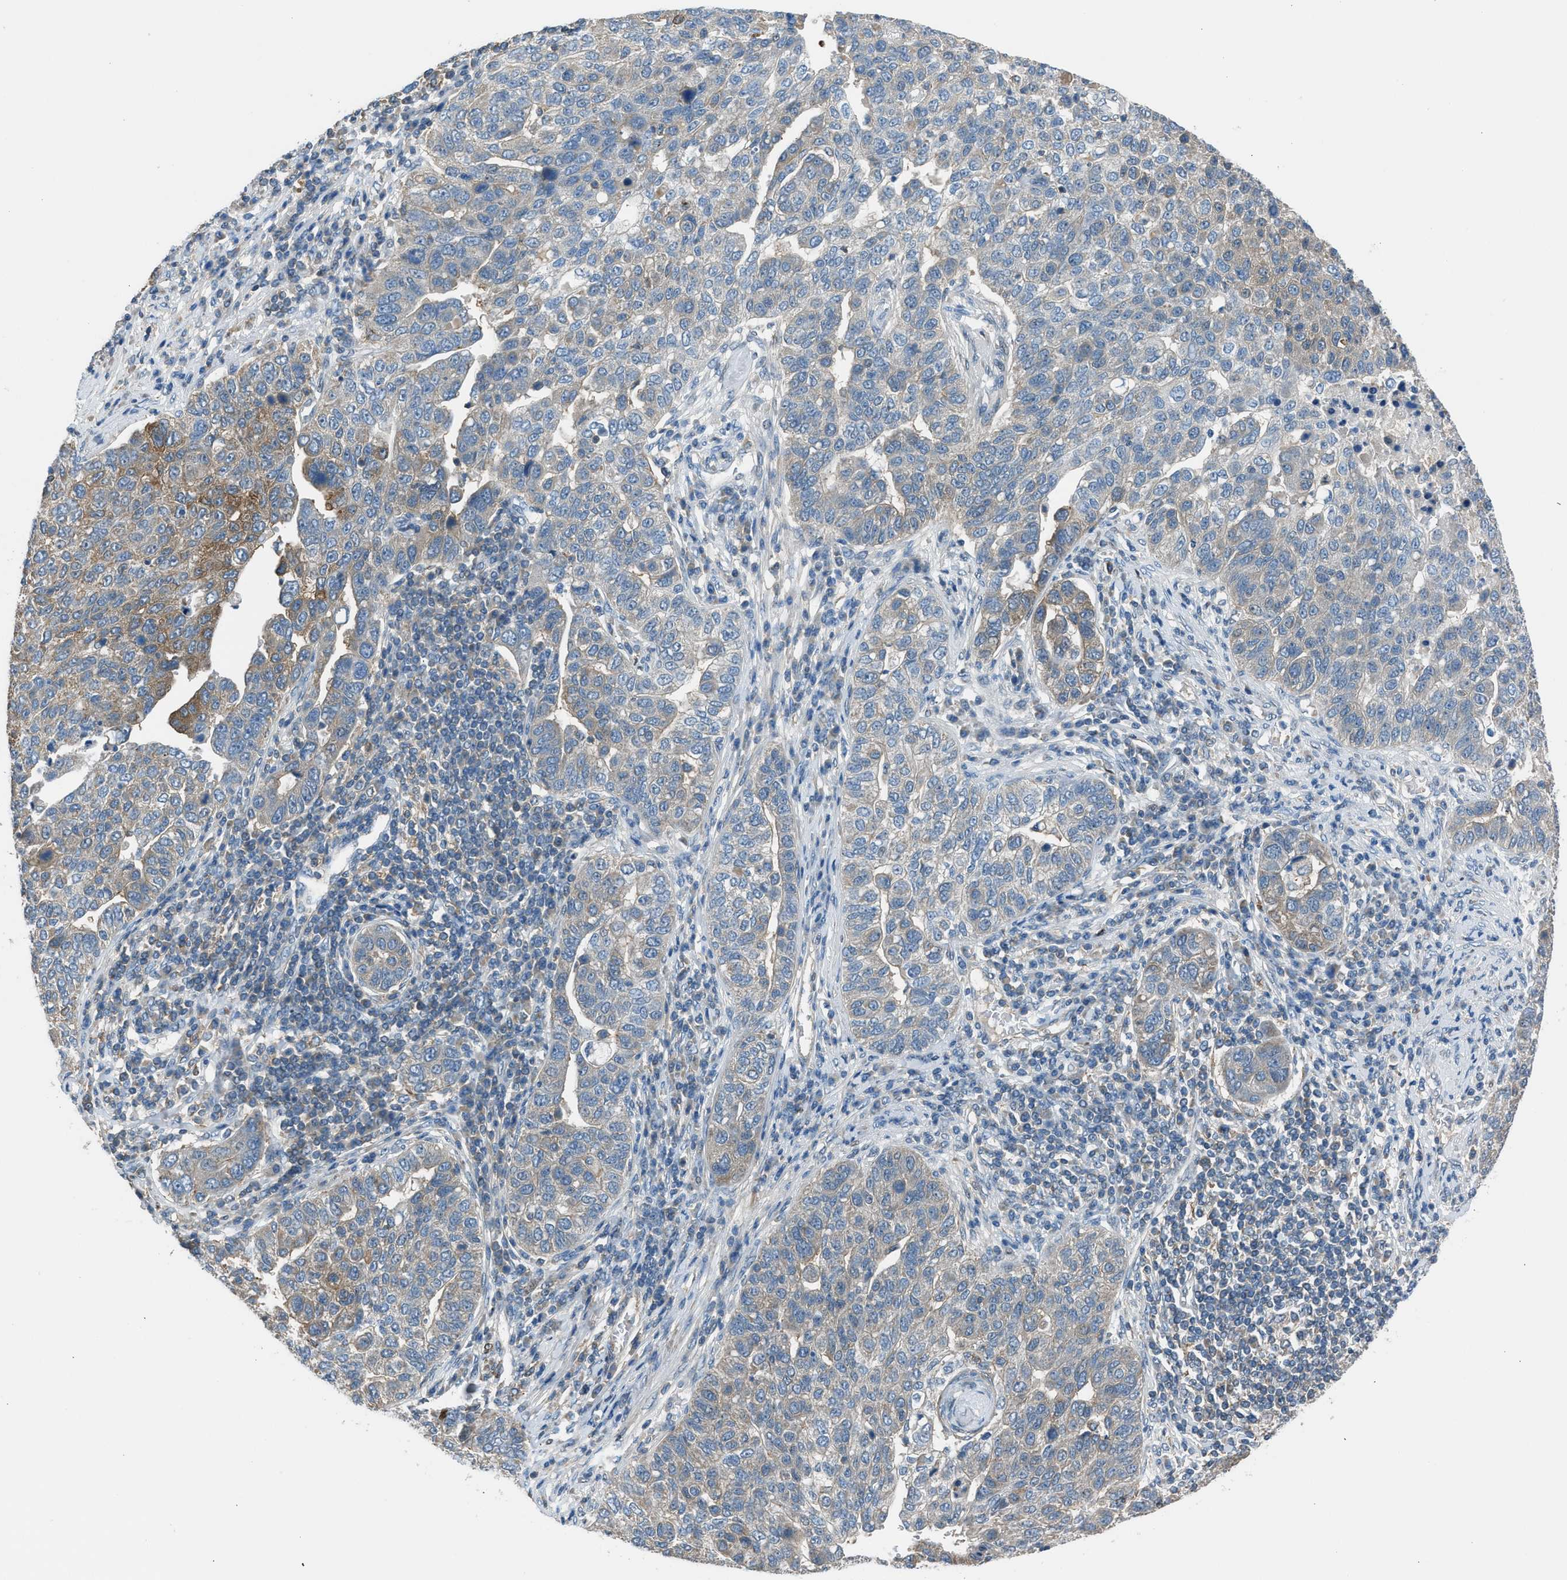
{"staining": {"intensity": "weak", "quantity": "25%-75%", "location": "cytoplasmic/membranous"}, "tissue": "pancreatic cancer", "cell_type": "Tumor cells", "image_type": "cancer", "snomed": [{"axis": "morphology", "description": "Adenocarcinoma, NOS"}, {"axis": "topography", "description": "Pancreas"}], "caption": "Human pancreatic adenocarcinoma stained with a brown dye reveals weak cytoplasmic/membranous positive positivity in approximately 25%-75% of tumor cells.", "gene": "LMLN", "patient": {"sex": "female", "age": 61}}